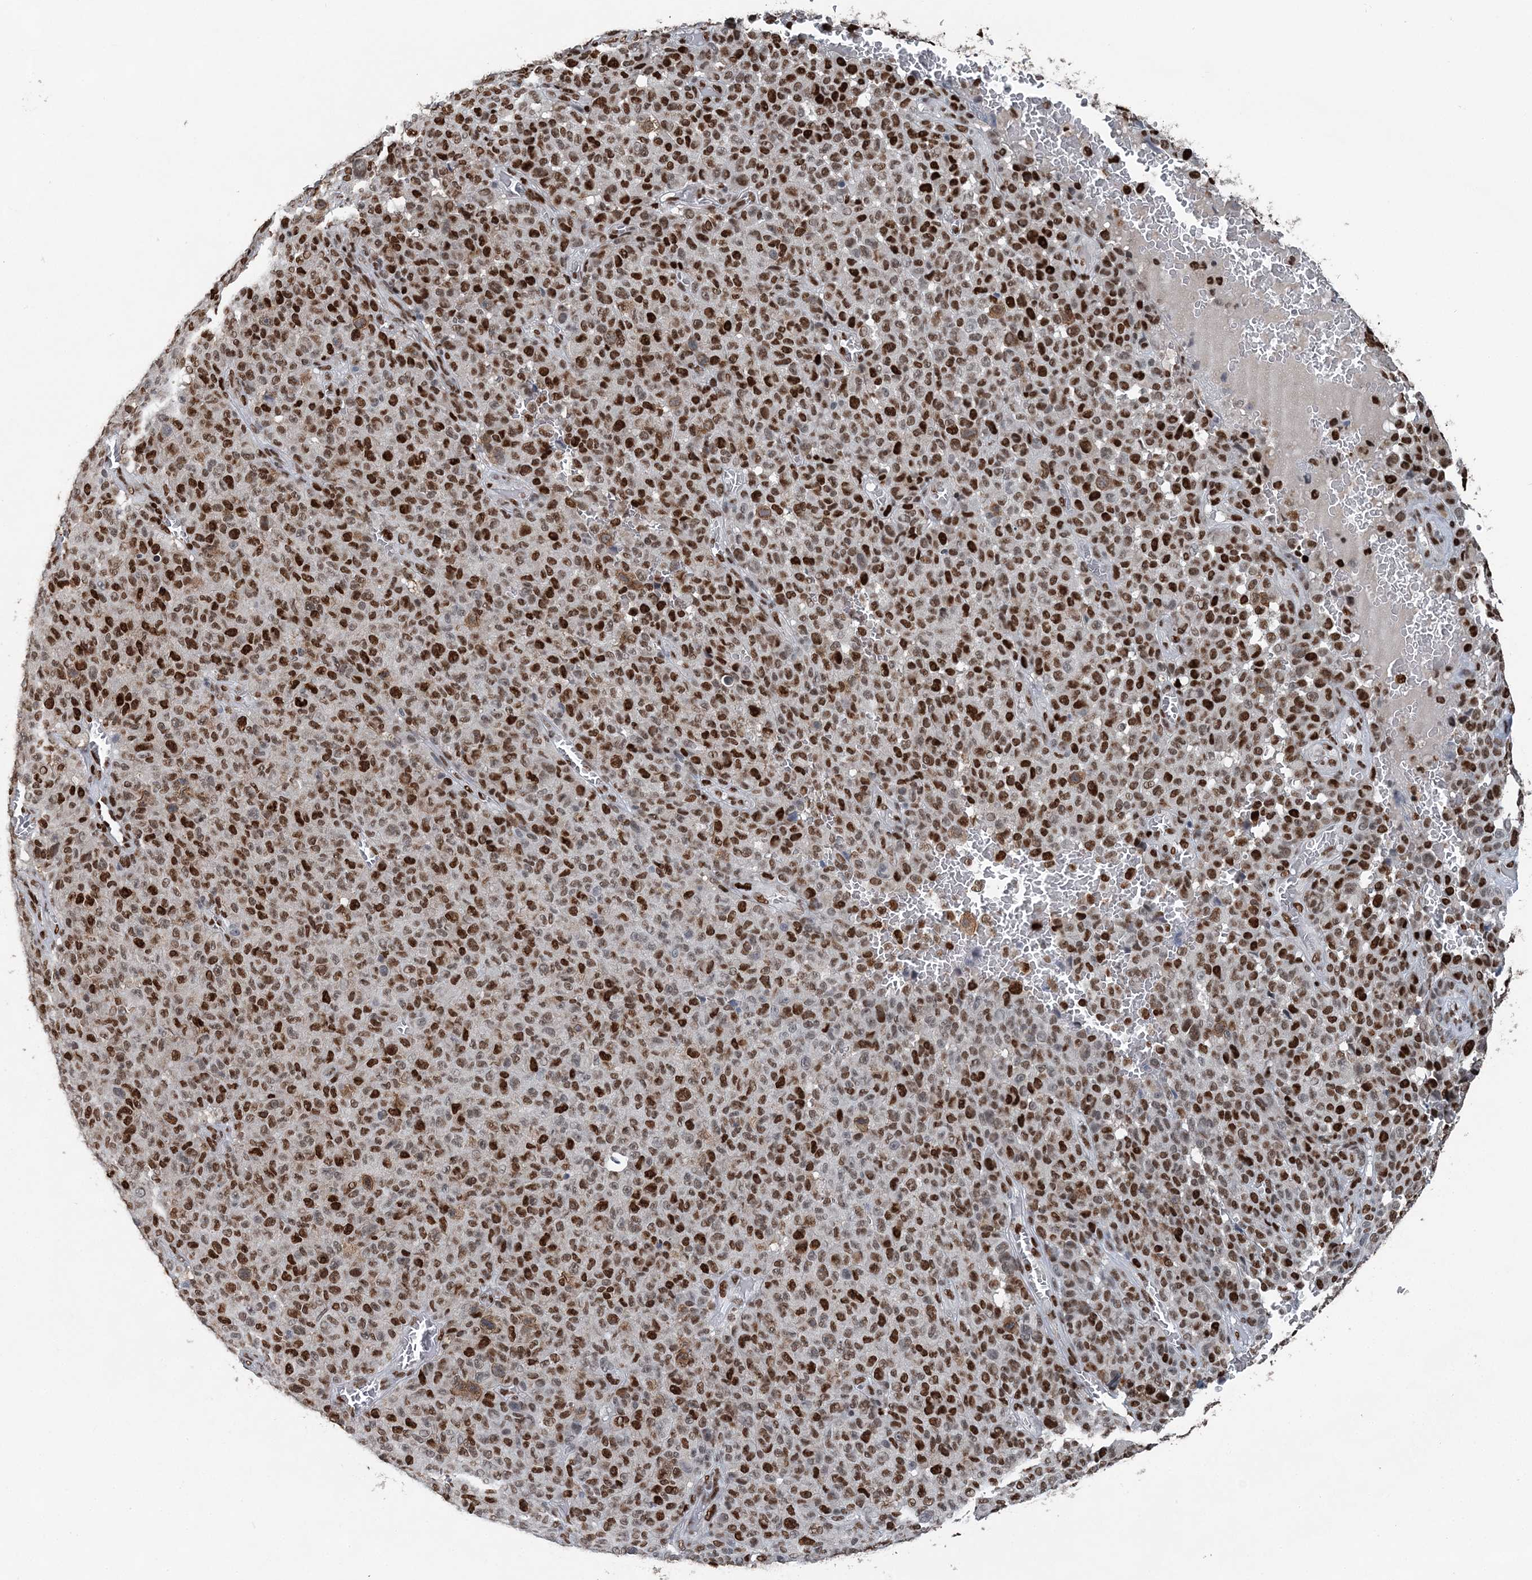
{"staining": {"intensity": "strong", "quantity": ">75%", "location": "nuclear"}, "tissue": "melanoma", "cell_type": "Tumor cells", "image_type": "cancer", "snomed": [{"axis": "morphology", "description": "Malignant melanoma, NOS"}, {"axis": "topography", "description": "Skin"}], "caption": "The image shows staining of melanoma, revealing strong nuclear protein positivity (brown color) within tumor cells. The protein of interest is shown in brown color, while the nuclei are stained blue.", "gene": "HAT1", "patient": {"sex": "female", "age": 82}}